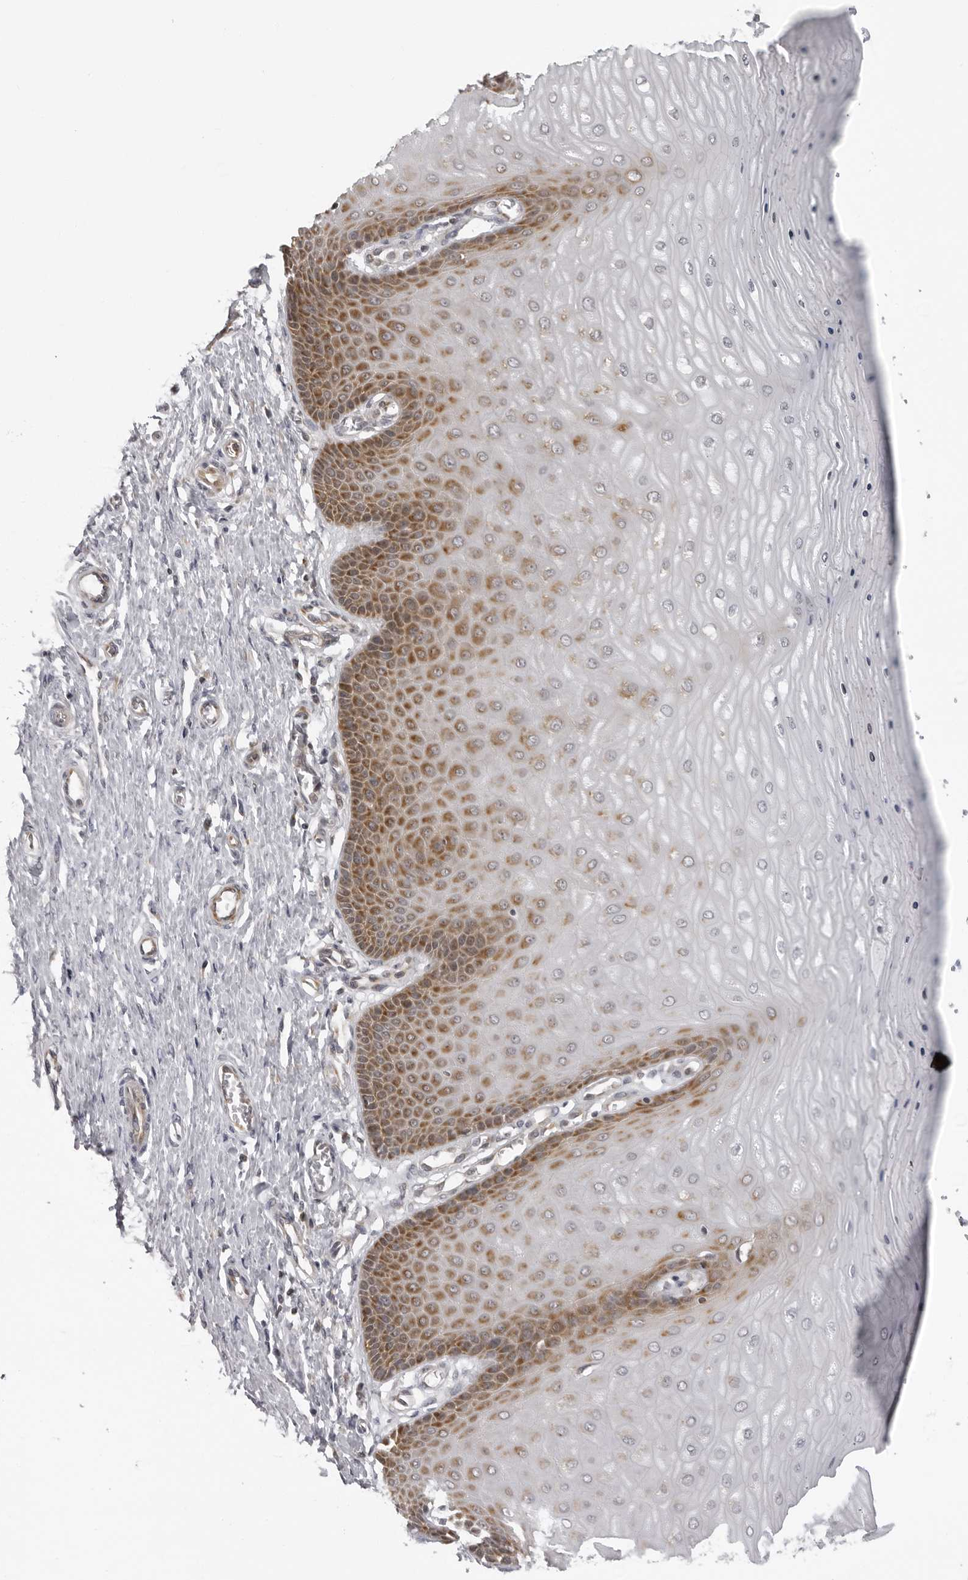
{"staining": {"intensity": "moderate", "quantity": "<25%", "location": "cytoplasmic/membranous"}, "tissue": "cervix", "cell_type": "Glandular cells", "image_type": "normal", "snomed": [{"axis": "morphology", "description": "Normal tissue, NOS"}, {"axis": "topography", "description": "Cervix"}], "caption": "Immunohistochemistry (DAB (3,3'-diaminobenzidine)) staining of benign human cervix demonstrates moderate cytoplasmic/membranous protein positivity in about <25% of glandular cells. (DAB (3,3'-diaminobenzidine) IHC with brightfield microscopy, high magnification).", "gene": "MRPS15", "patient": {"sex": "female", "age": 55}}